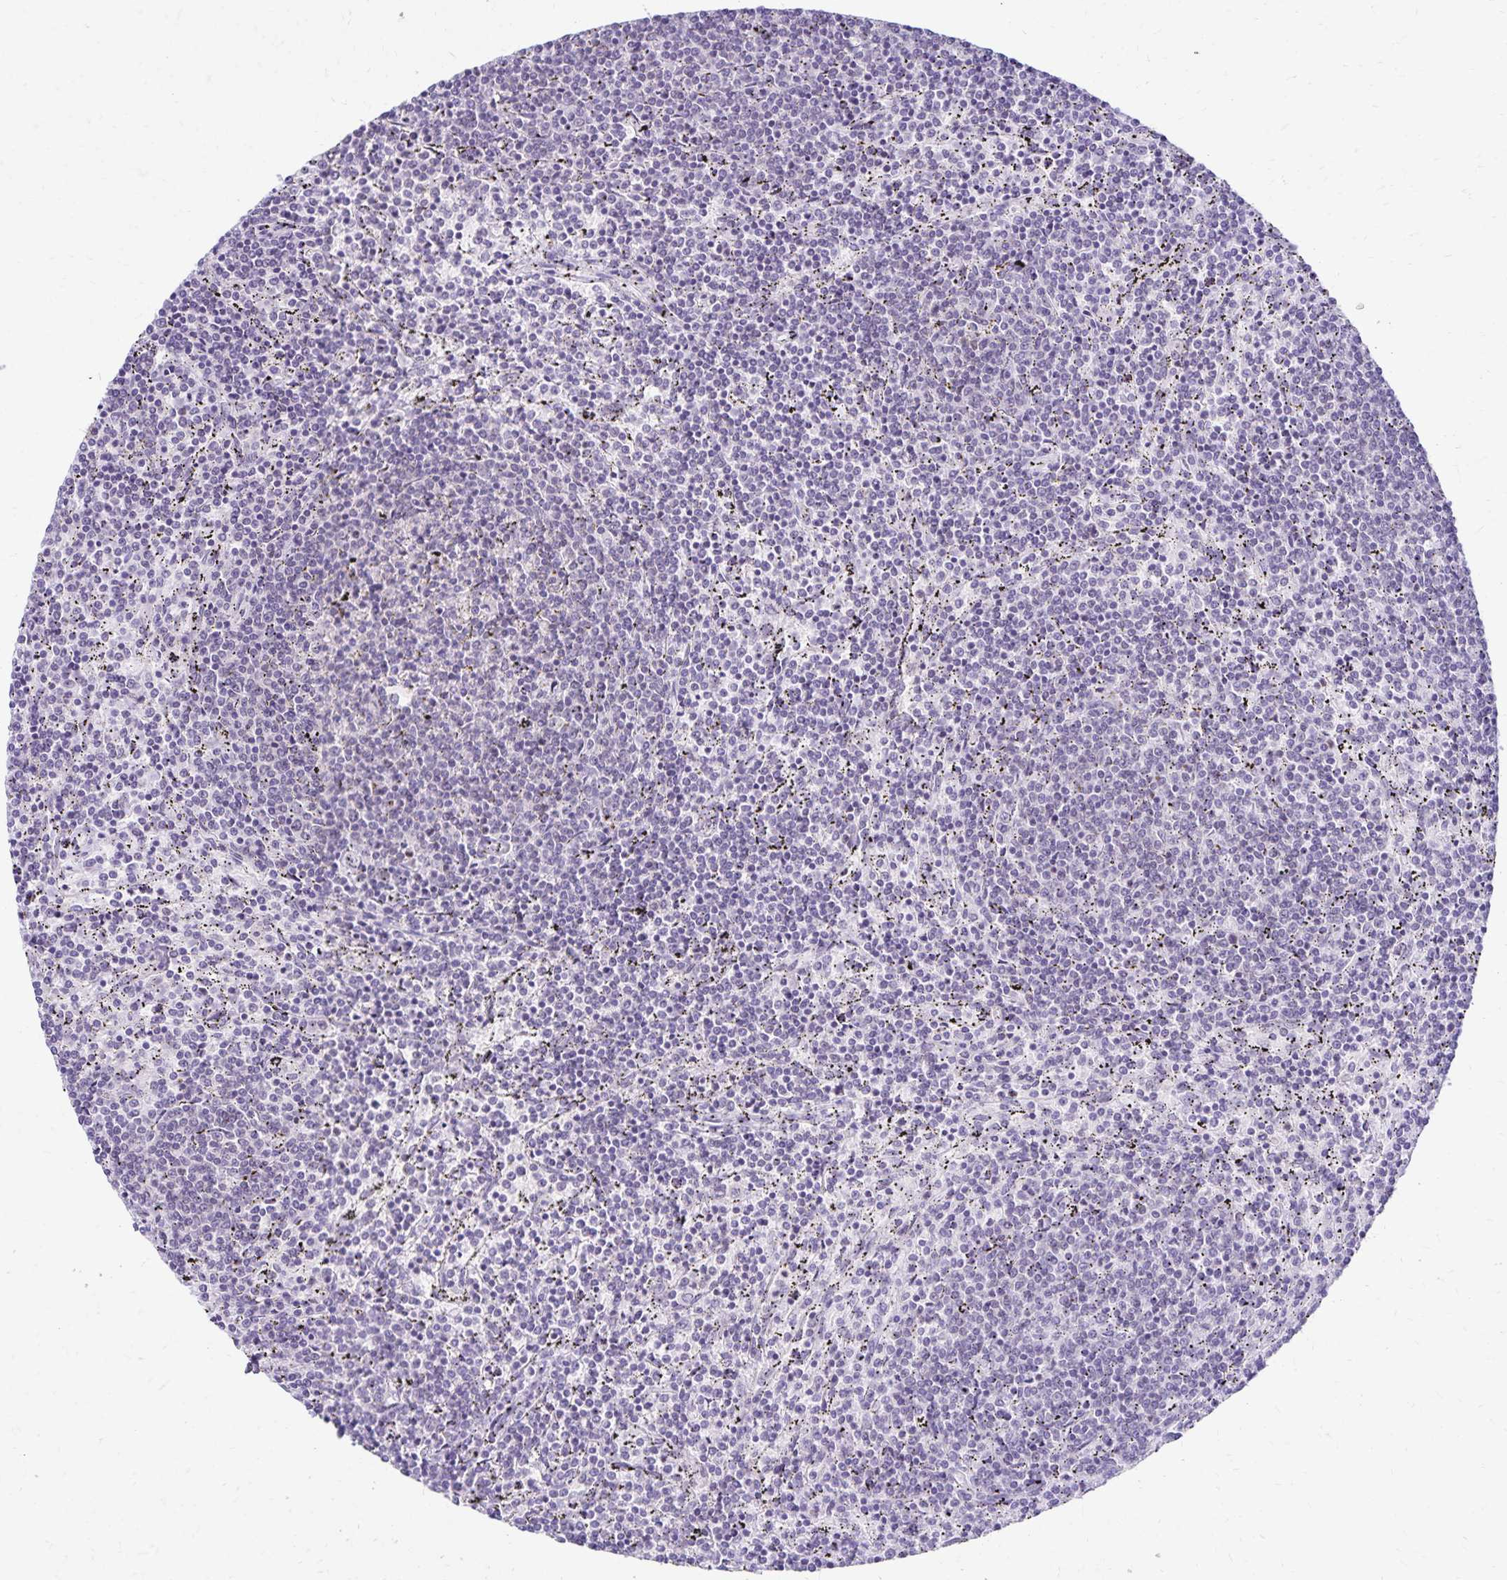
{"staining": {"intensity": "negative", "quantity": "none", "location": "none"}, "tissue": "lymphoma", "cell_type": "Tumor cells", "image_type": "cancer", "snomed": [{"axis": "morphology", "description": "Malignant lymphoma, non-Hodgkin's type, Low grade"}, {"axis": "topography", "description": "Spleen"}], "caption": "Malignant lymphoma, non-Hodgkin's type (low-grade) was stained to show a protein in brown. There is no significant positivity in tumor cells. The staining is performed using DAB brown chromogen with nuclei counter-stained in using hematoxylin.", "gene": "FAM166C", "patient": {"sex": "female", "age": 50}}